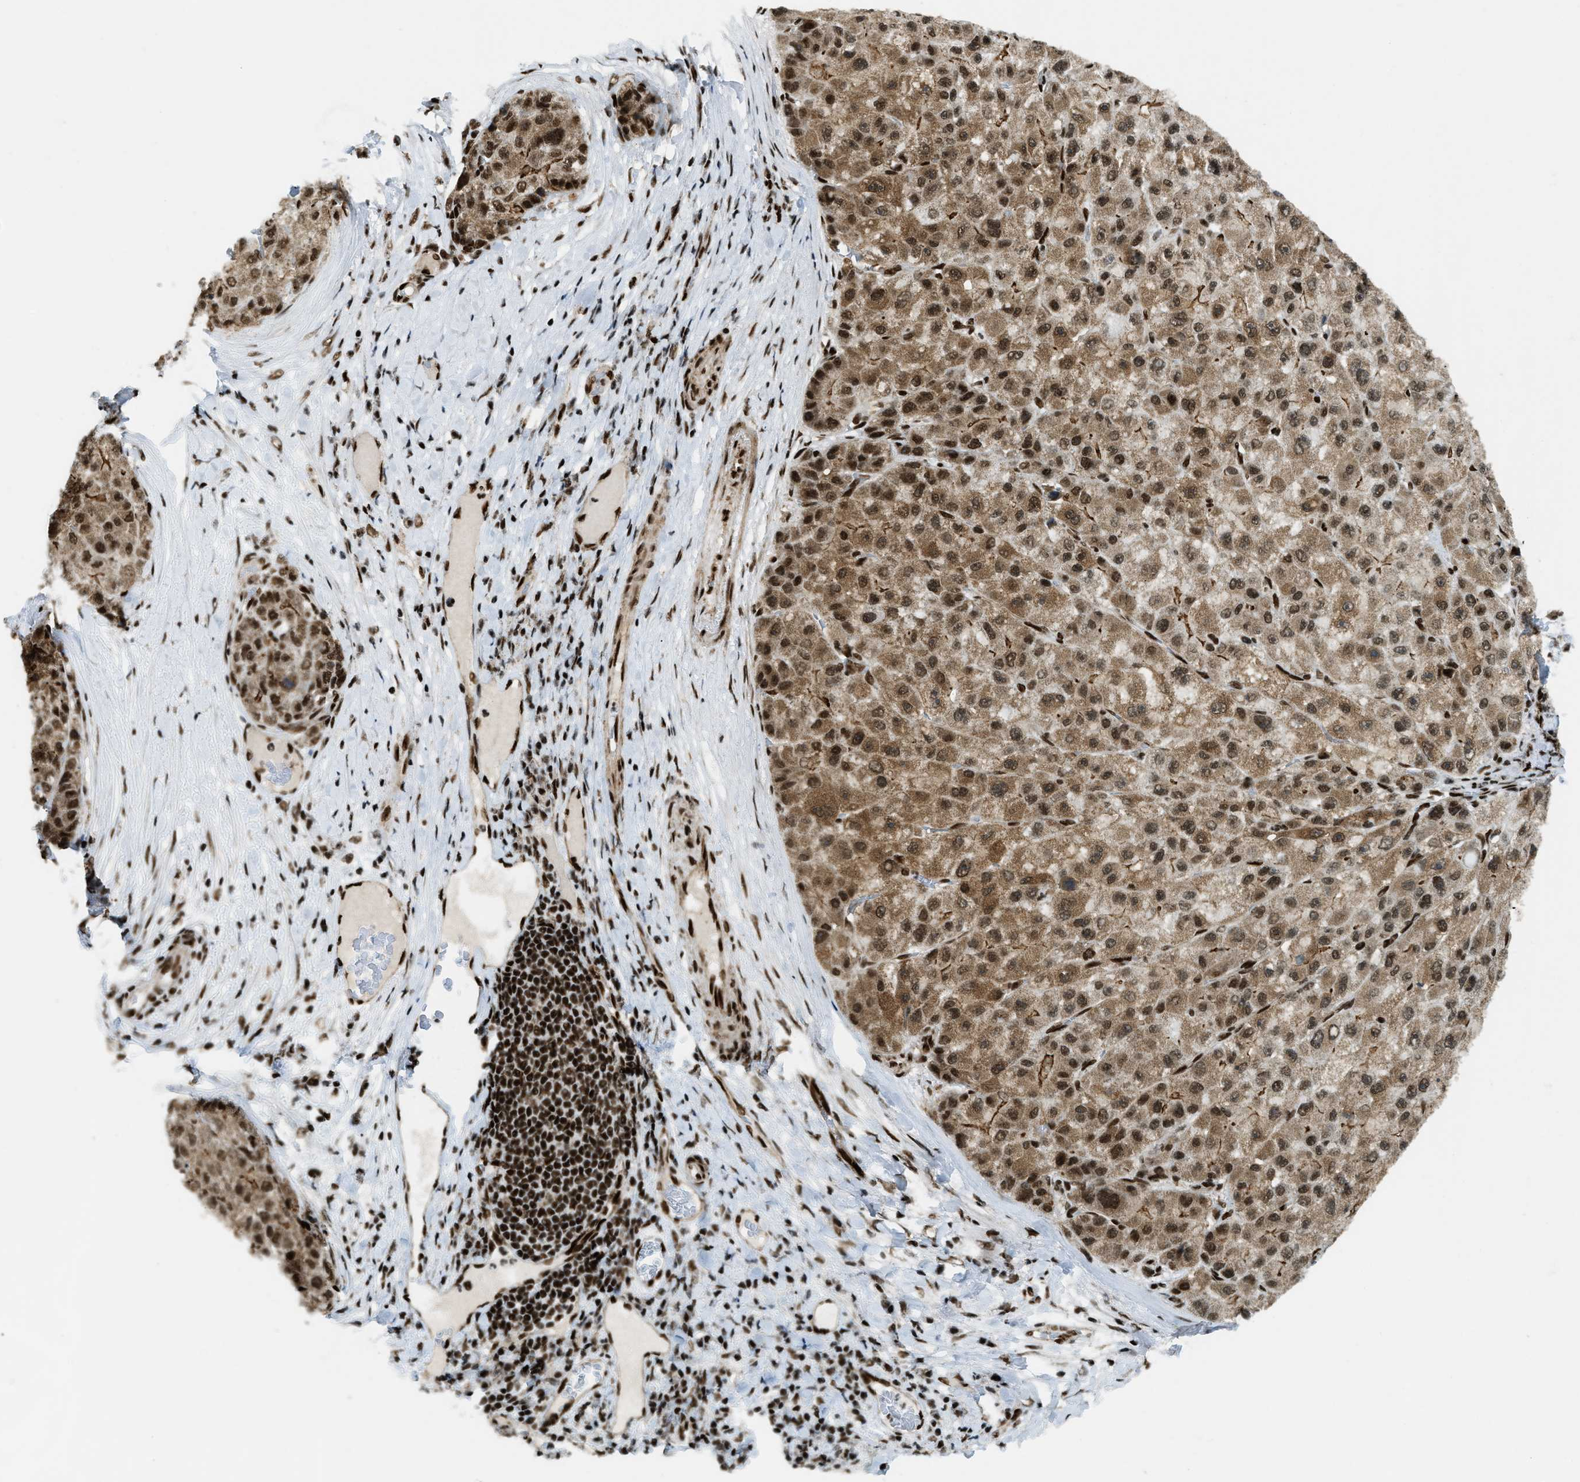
{"staining": {"intensity": "moderate", "quantity": ">75%", "location": "cytoplasmic/membranous,nuclear"}, "tissue": "liver cancer", "cell_type": "Tumor cells", "image_type": "cancer", "snomed": [{"axis": "morphology", "description": "Carcinoma, Hepatocellular, NOS"}, {"axis": "topography", "description": "Liver"}], "caption": "Liver hepatocellular carcinoma stained with DAB (3,3'-diaminobenzidine) immunohistochemistry (IHC) exhibits medium levels of moderate cytoplasmic/membranous and nuclear staining in about >75% of tumor cells. (Stains: DAB in brown, nuclei in blue, Microscopy: brightfield microscopy at high magnification).", "gene": "GABPB1", "patient": {"sex": "male", "age": 80}}